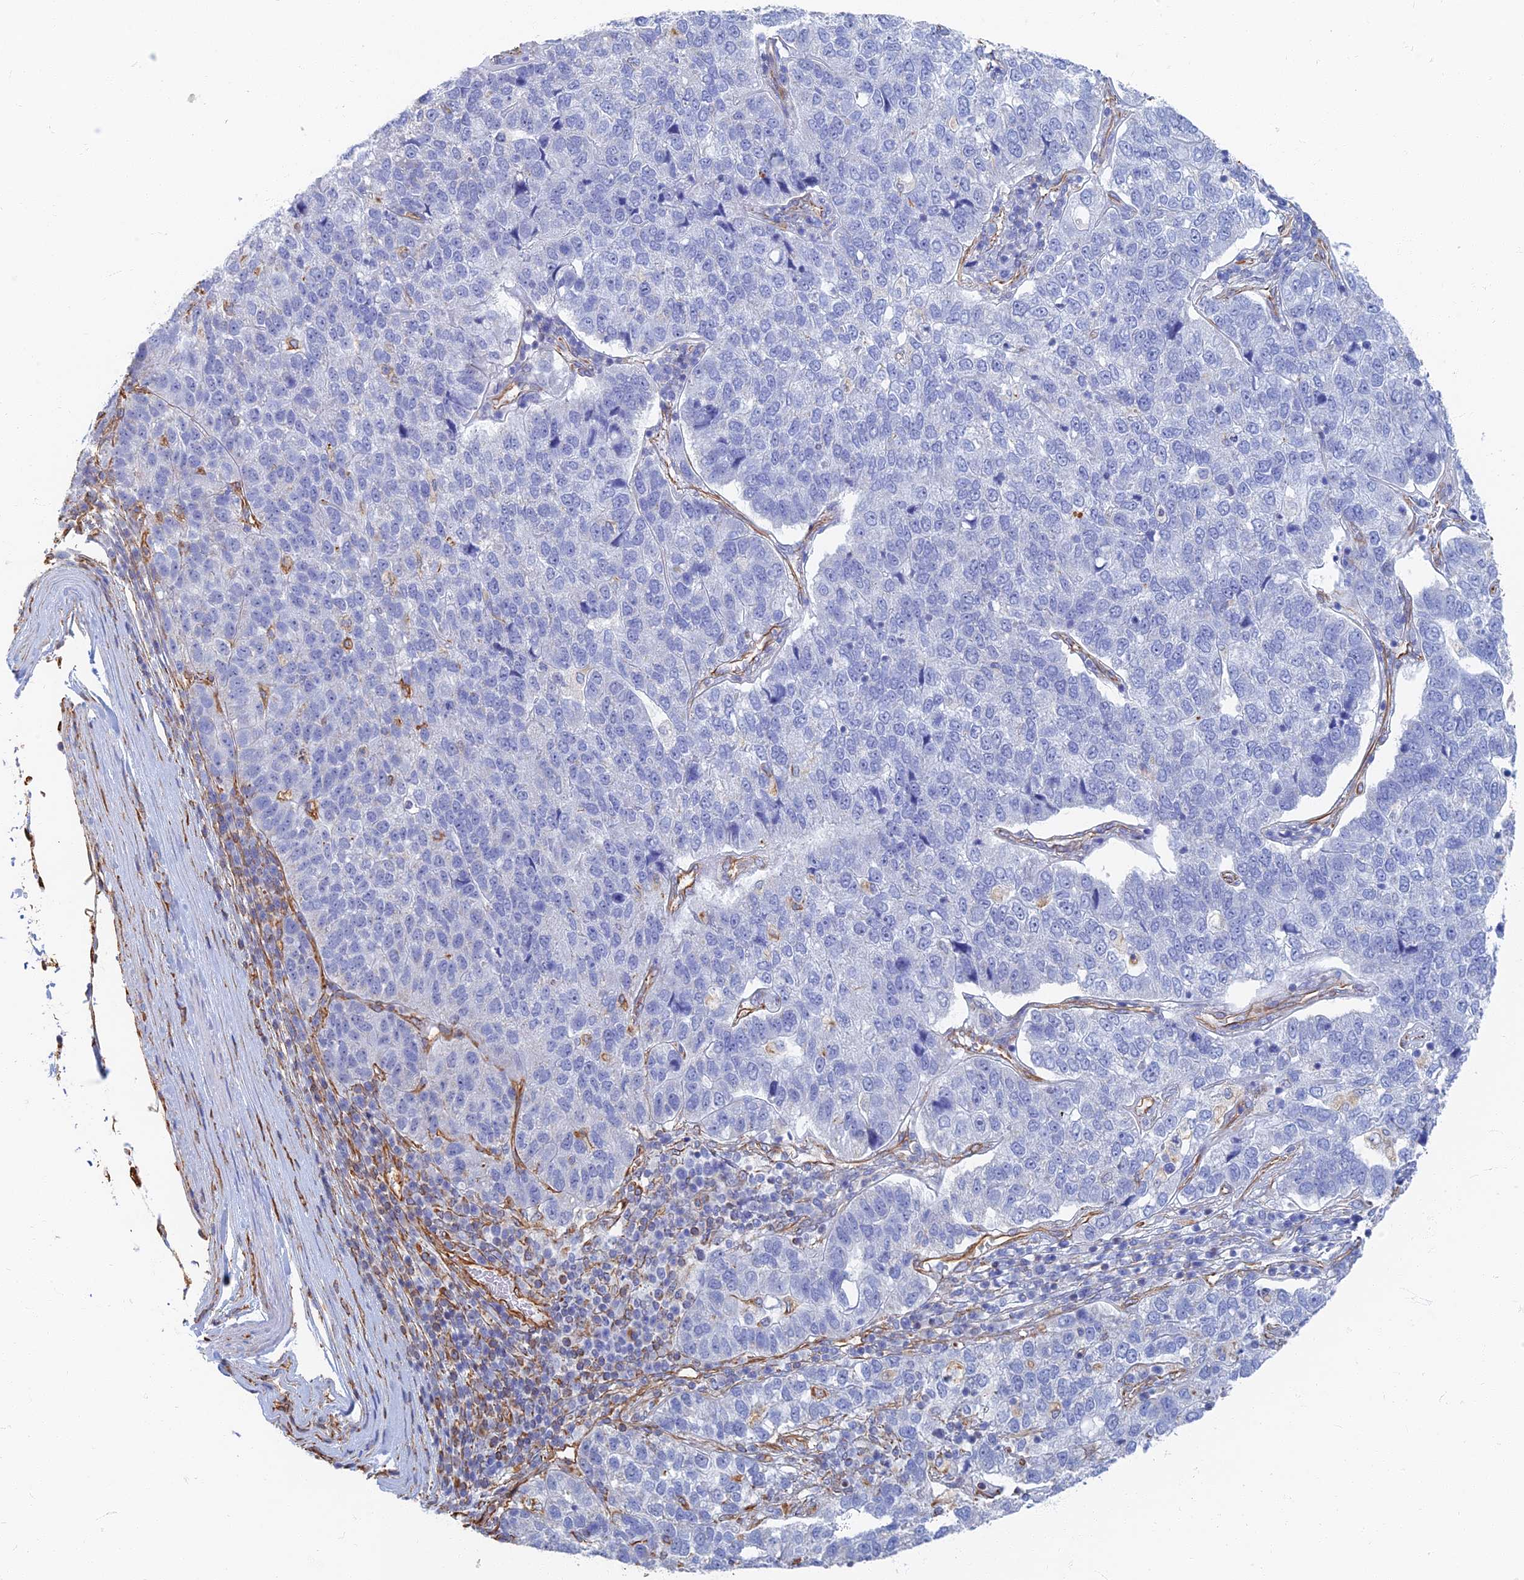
{"staining": {"intensity": "negative", "quantity": "none", "location": "none"}, "tissue": "pancreatic cancer", "cell_type": "Tumor cells", "image_type": "cancer", "snomed": [{"axis": "morphology", "description": "Adenocarcinoma, NOS"}, {"axis": "topography", "description": "Pancreas"}], "caption": "Tumor cells are negative for protein expression in human pancreatic adenocarcinoma. (DAB immunohistochemistry (IHC) visualized using brightfield microscopy, high magnification).", "gene": "RMC1", "patient": {"sex": "female", "age": 61}}